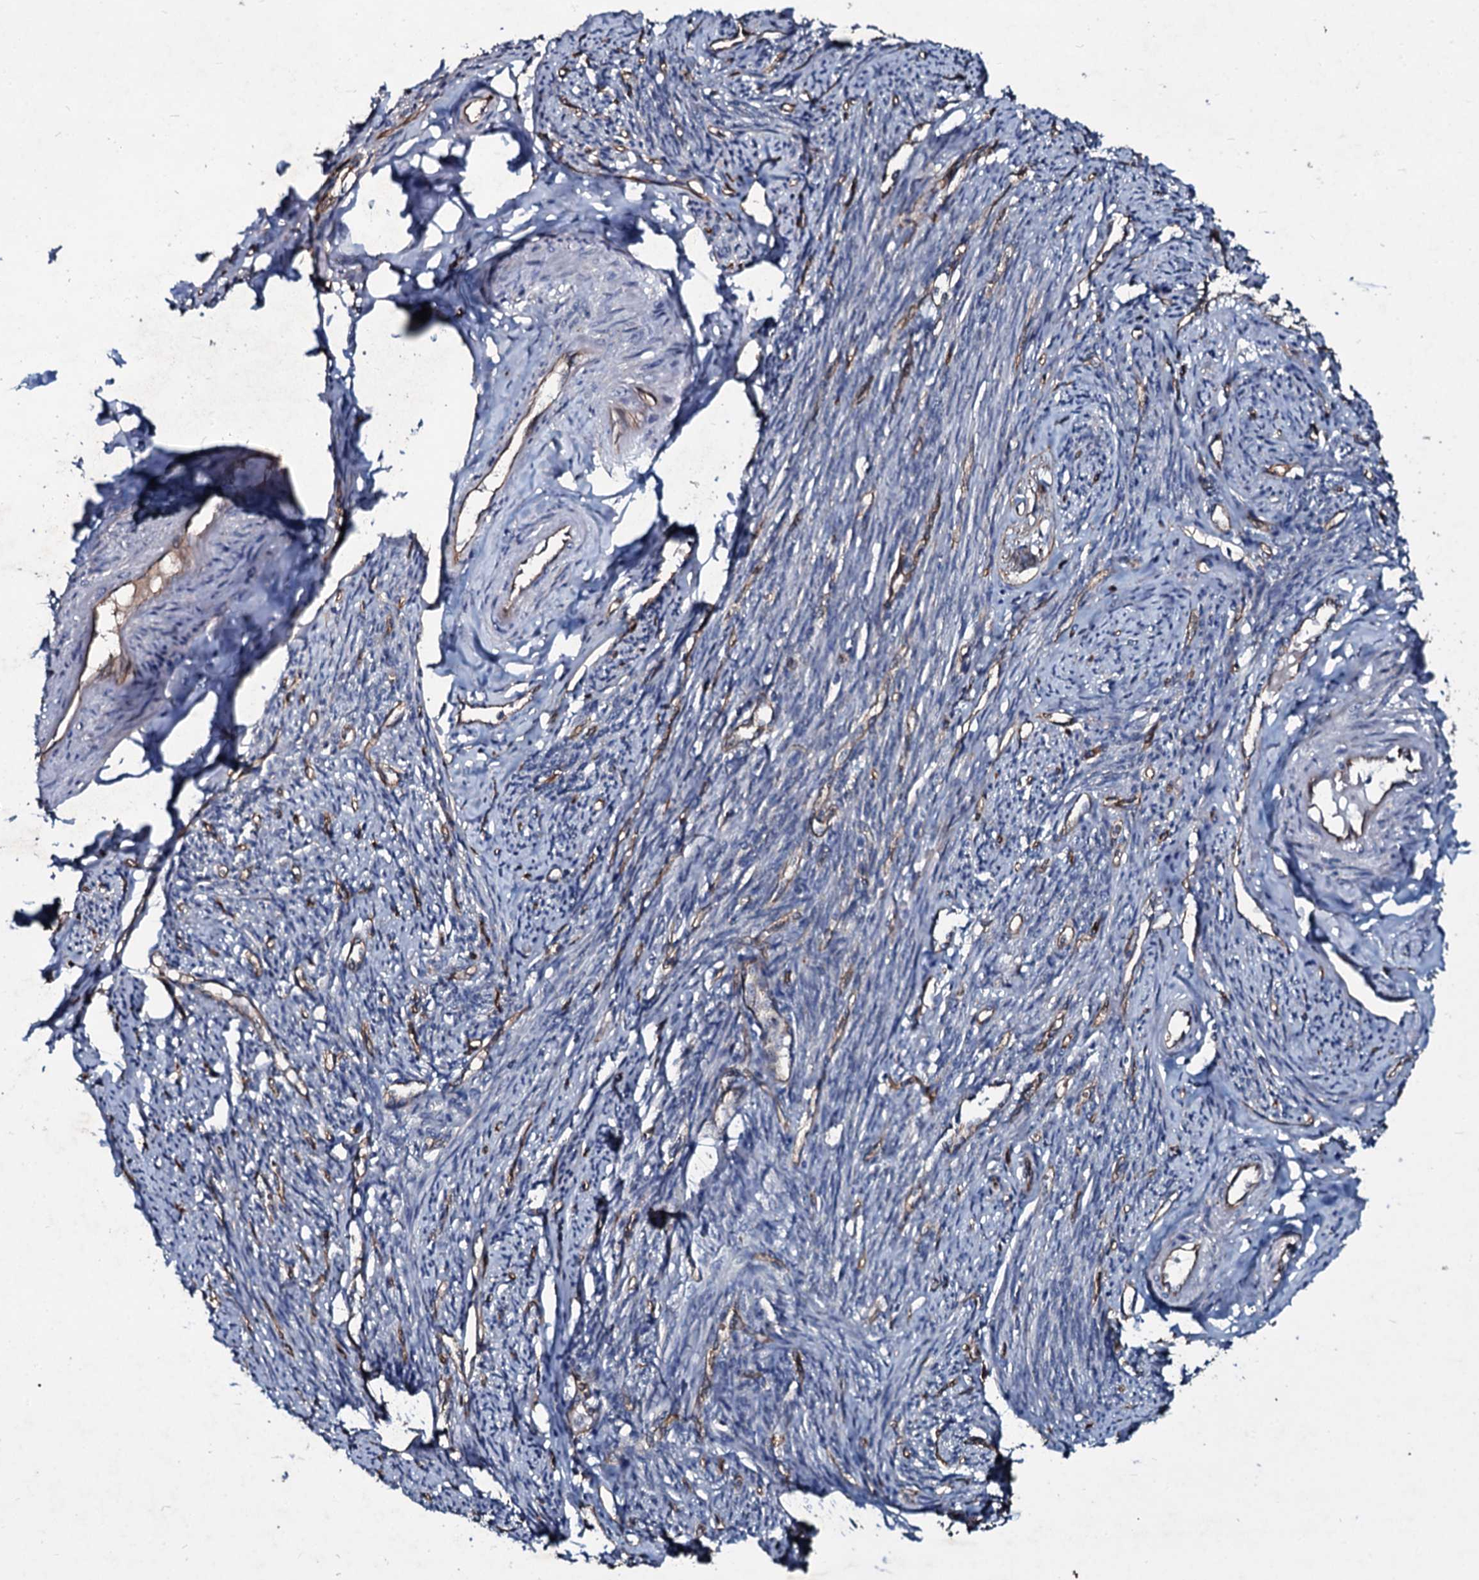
{"staining": {"intensity": "weak", "quantity": "<25%", "location": "cytoplasmic/membranous"}, "tissue": "smooth muscle", "cell_type": "Smooth muscle cells", "image_type": "normal", "snomed": [{"axis": "morphology", "description": "Normal tissue, NOS"}, {"axis": "topography", "description": "Smooth muscle"}, {"axis": "topography", "description": "Uterus"}], "caption": "The image shows no significant expression in smooth muscle cells of smooth muscle. (DAB immunohistochemistry (IHC) visualized using brightfield microscopy, high magnification).", "gene": "DMAC2", "patient": {"sex": "female", "age": 59}}